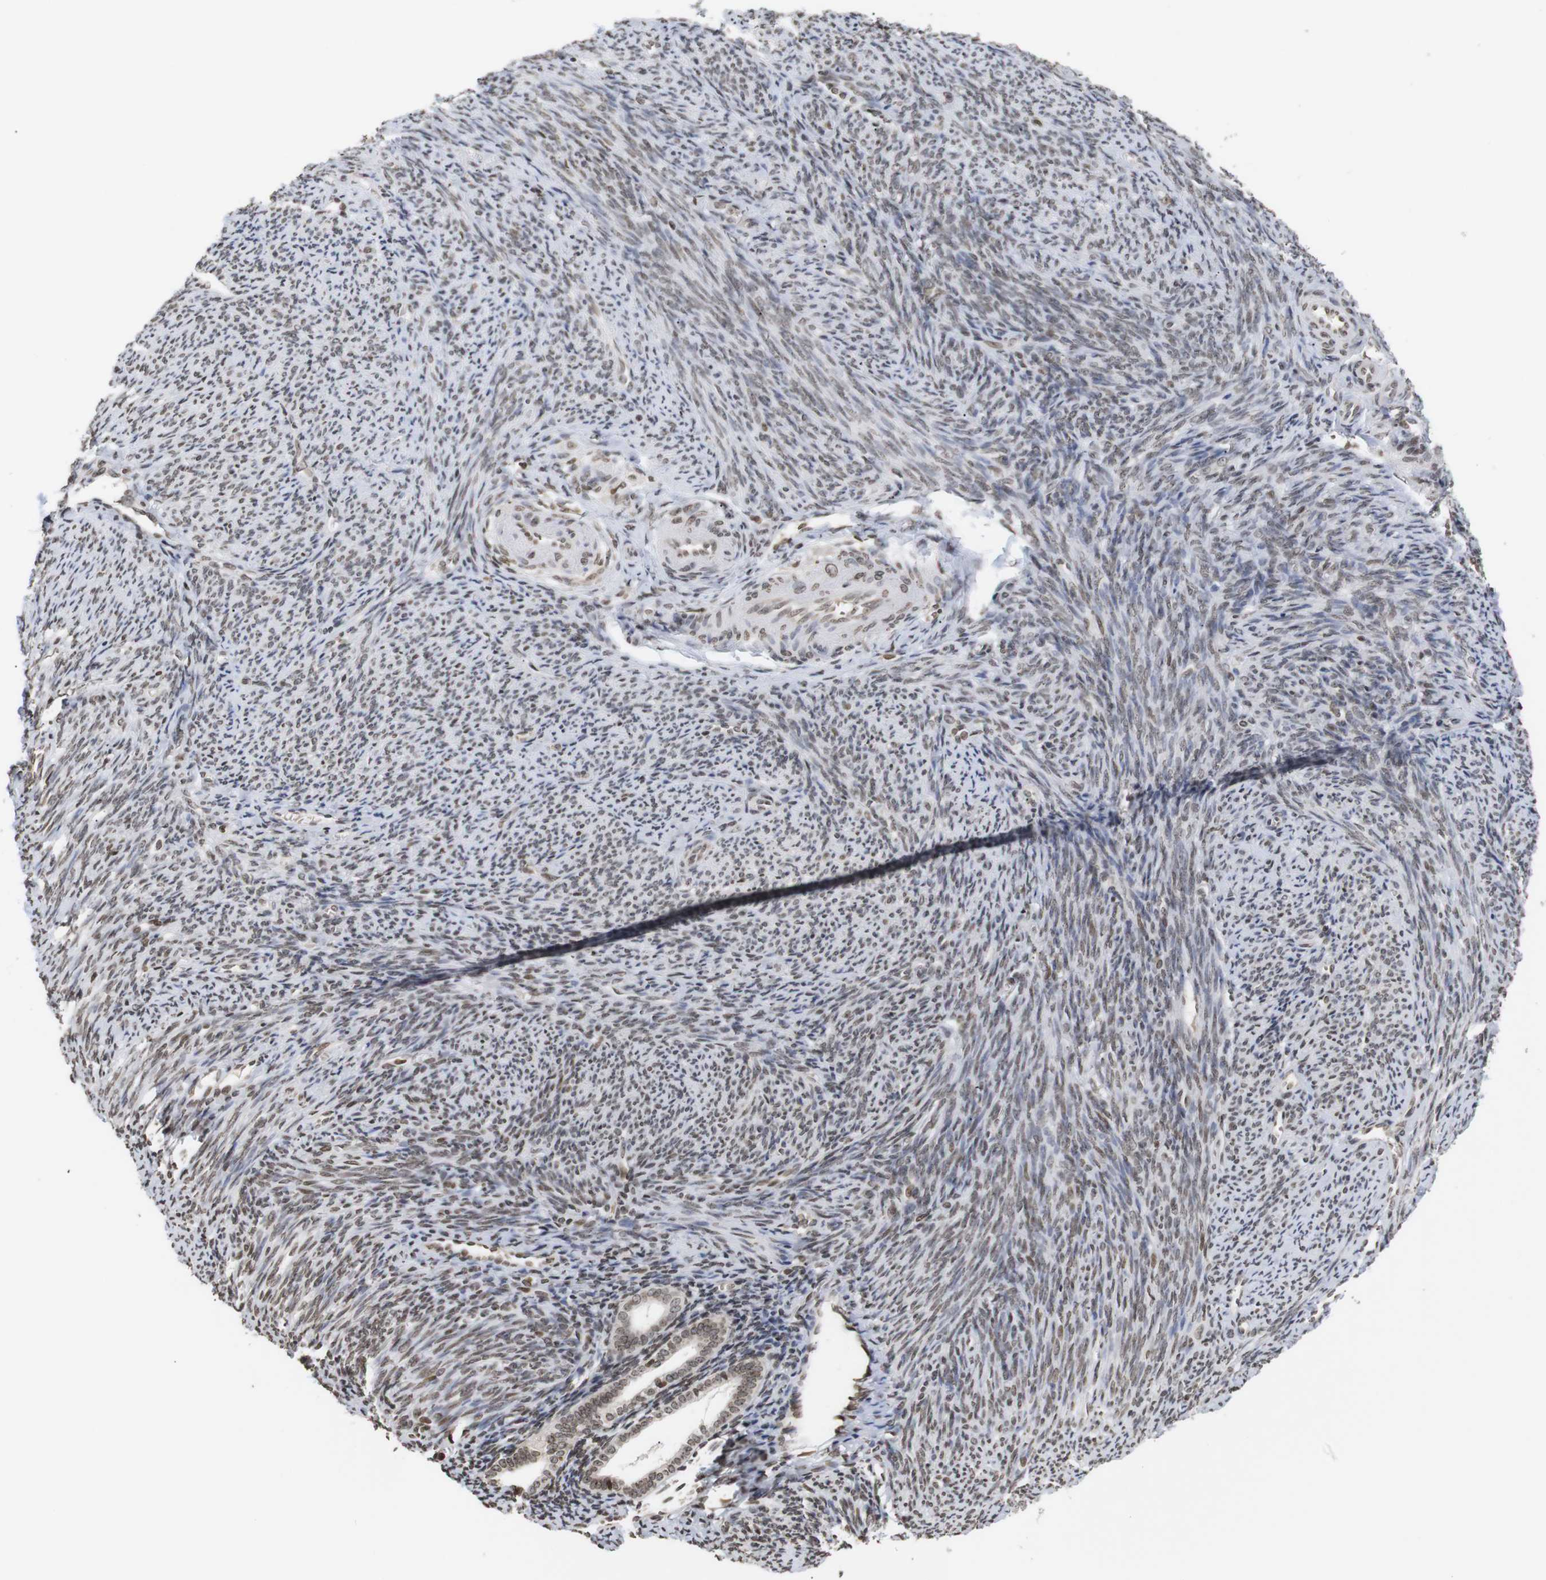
{"staining": {"intensity": "moderate", "quantity": ">75%", "location": "nuclear"}, "tissue": "endometrial cancer", "cell_type": "Tumor cells", "image_type": "cancer", "snomed": [{"axis": "morphology", "description": "Adenocarcinoma, NOS"}, {"axis": "topography", "description": "Endometrium"}], "caption": "Tumor cells reveal moderate nuclear positivity in about >75% of cells in endometrial adenocarcinoma.", "gene": "ETV5", "patient": {"sex": "female", "age": 63}}